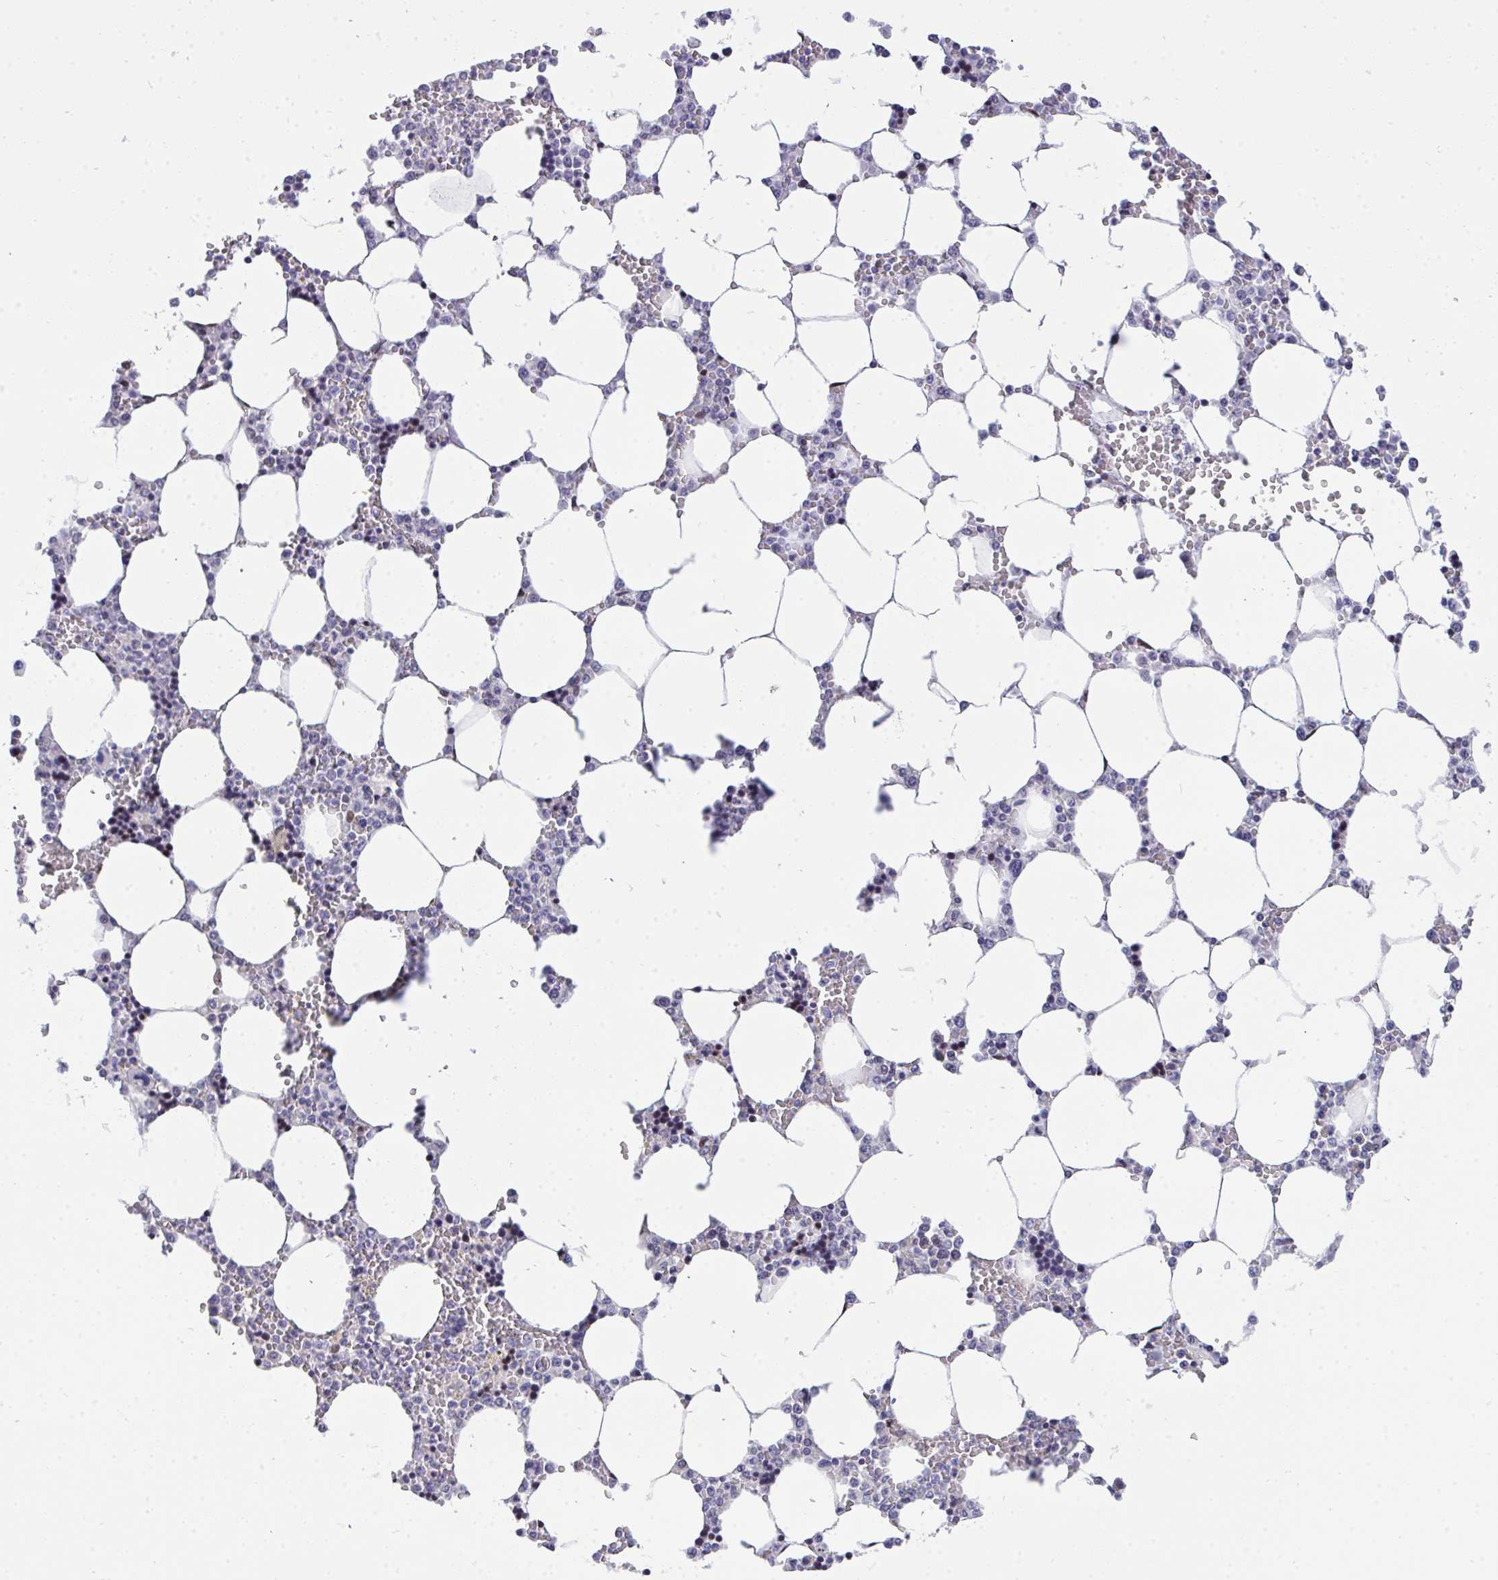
{"staining": {"intensity": "weak", "quantity": "<25%", "location": "nuclear"}, "tissue": "bone marrow", "cell_type": "Hematopoietic cells", "image_type": "normal", "snomed": [{"axis": "morphology", "description": "Normal tissue, NOS"}, {"axis": "topography", "description": "Bone marrow"}], "caption": "There is no significant staining in hematopoietic cells of bone marrow.", "gene": "PLPPR3", "patient": {"sex": "male", "age": 64}}